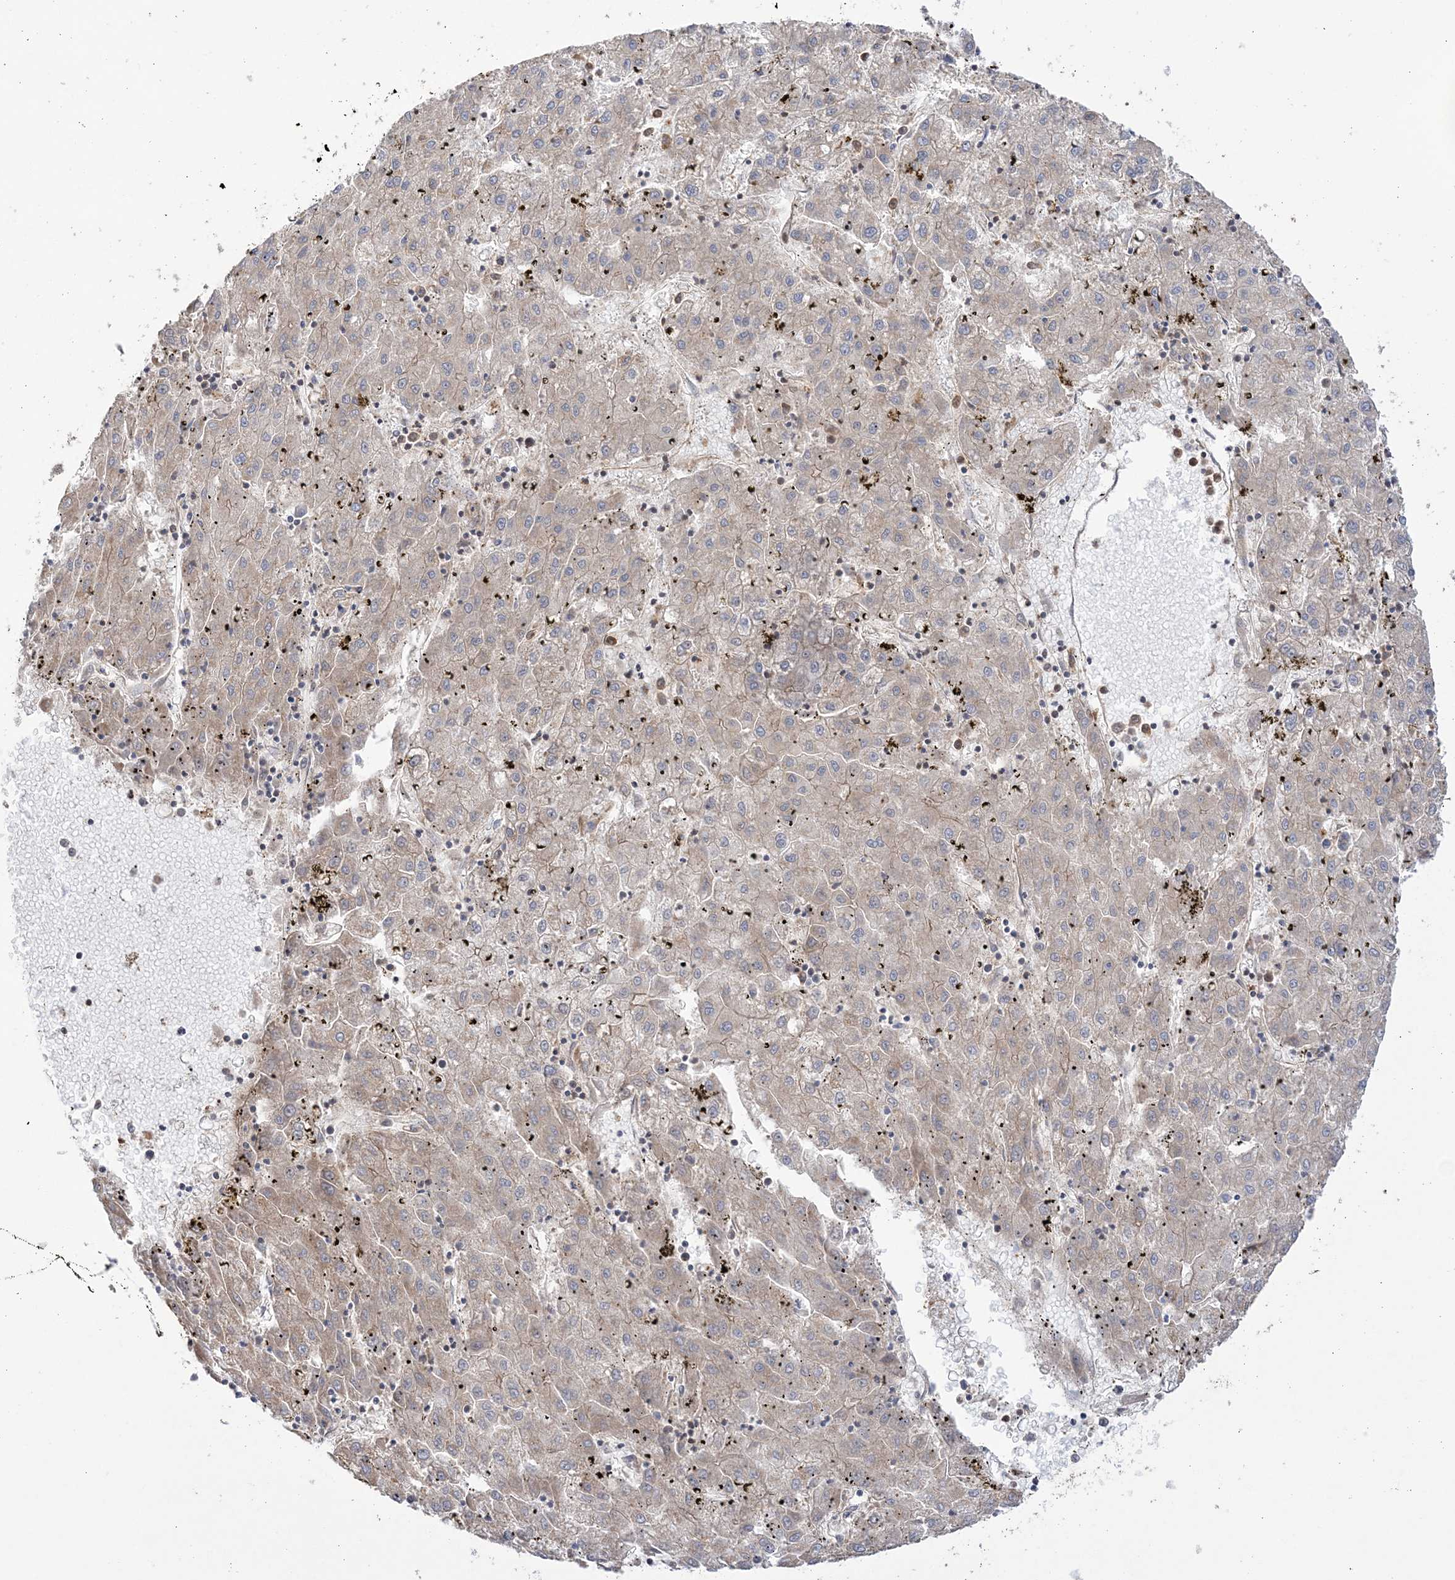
{"staining": {"intensity": "weak", "quantity": "<25%", "location": "cytoplasmic/membranous"}, "tissue": "liver cancer", "cell_type": "Tumor cells", "image_type": "cancer", "snomed": [{"axis": "morphology", "description": "Carcinoma, Hepatocellular, NOS"}, {"axis": "topography", "description": "Liver"}], "caption": "Tumor cells are negative for protein expression in human hepatocellular carcinoma (liver).", "gene": "TBC1D5", "patient": {"sex": "male", "age": 72}}